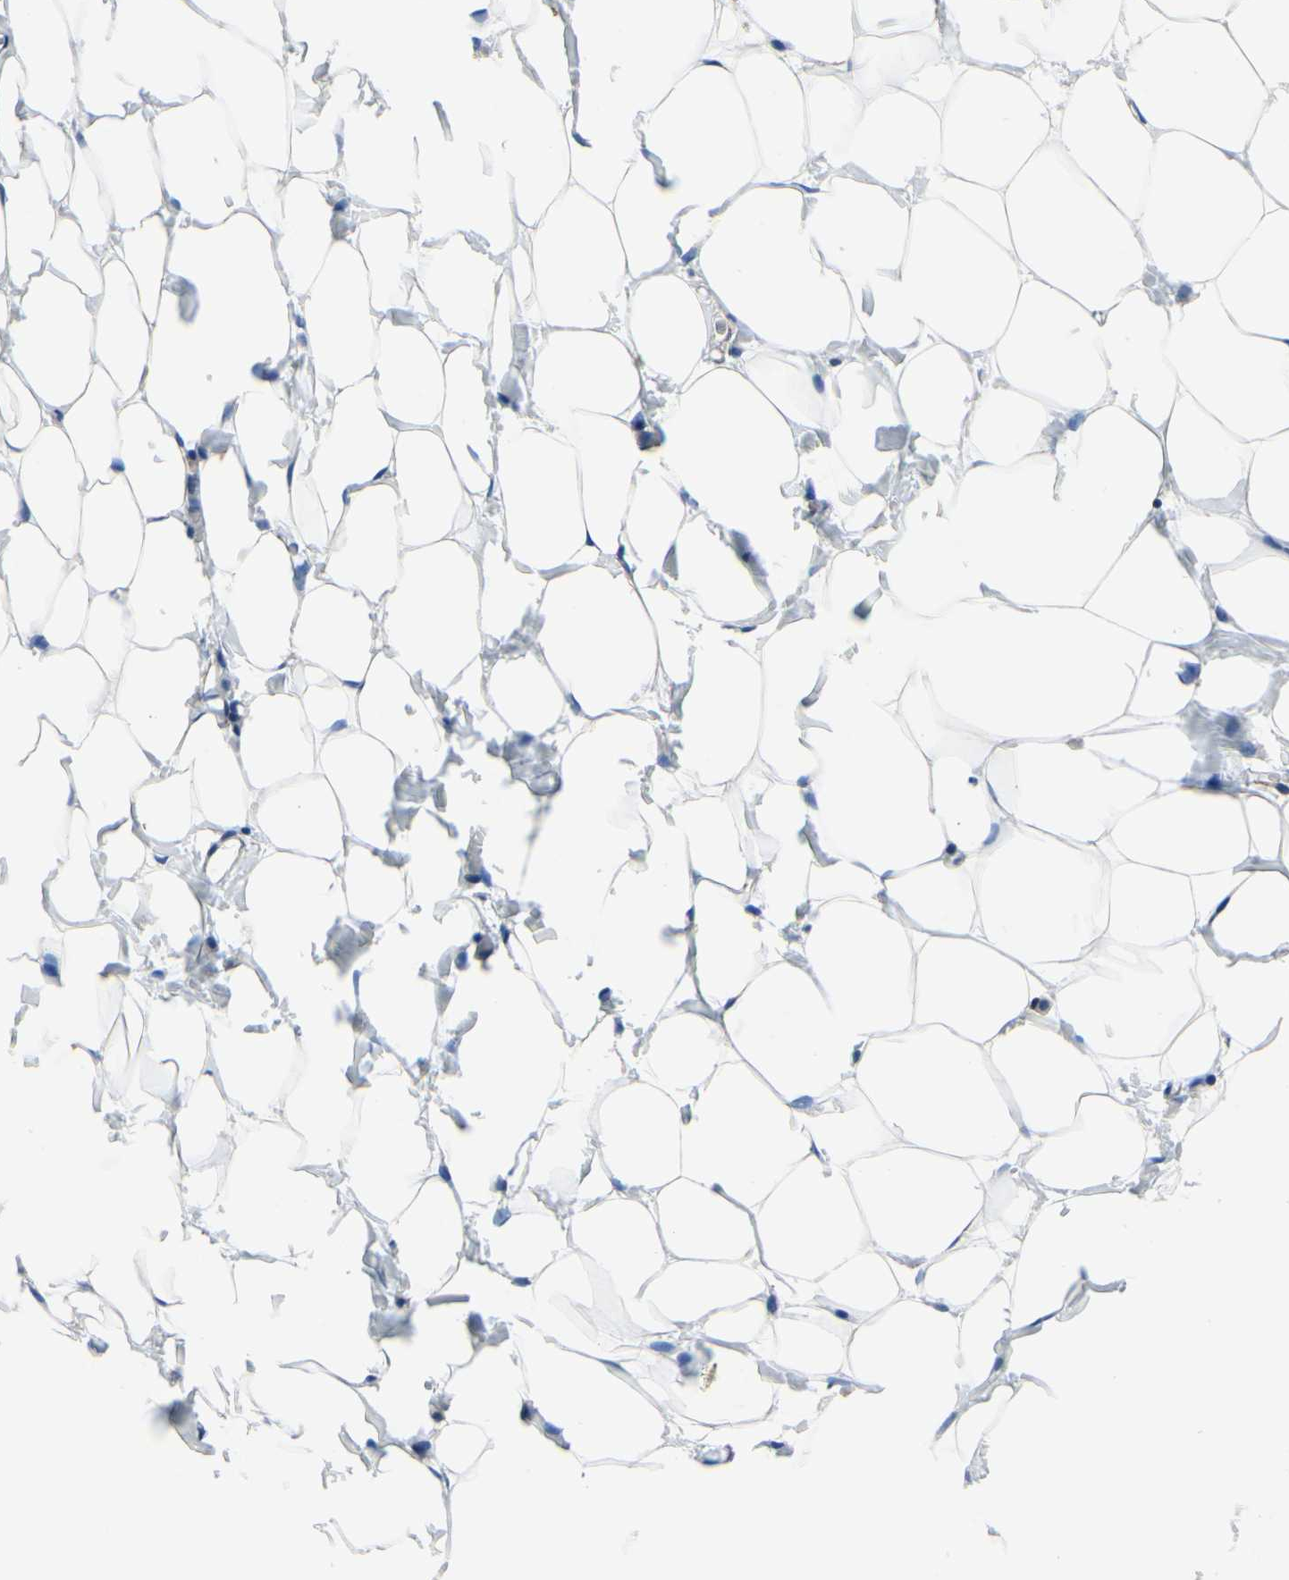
{"staining": {"intensity": "negative", "quantity": "none", "location": "none"}, "tissue": "breast", "cell_type": "Adipocytes", "image_type": "normal", "snomed": [{"axis": "morphology", "description": "Normal tissue, NOS"}, {"axis": "topography", "description": "Breast"}], "caption": "Adipocytes are negative for brown protein staining in normal breast. The staining is performed using DAB (3,3'-diaminobenzidine) brown chromogen with nuclei counter-stained in using hematoxylin.", "gene": "BECN1", "patient": {"sex": "female", "age": 27}}